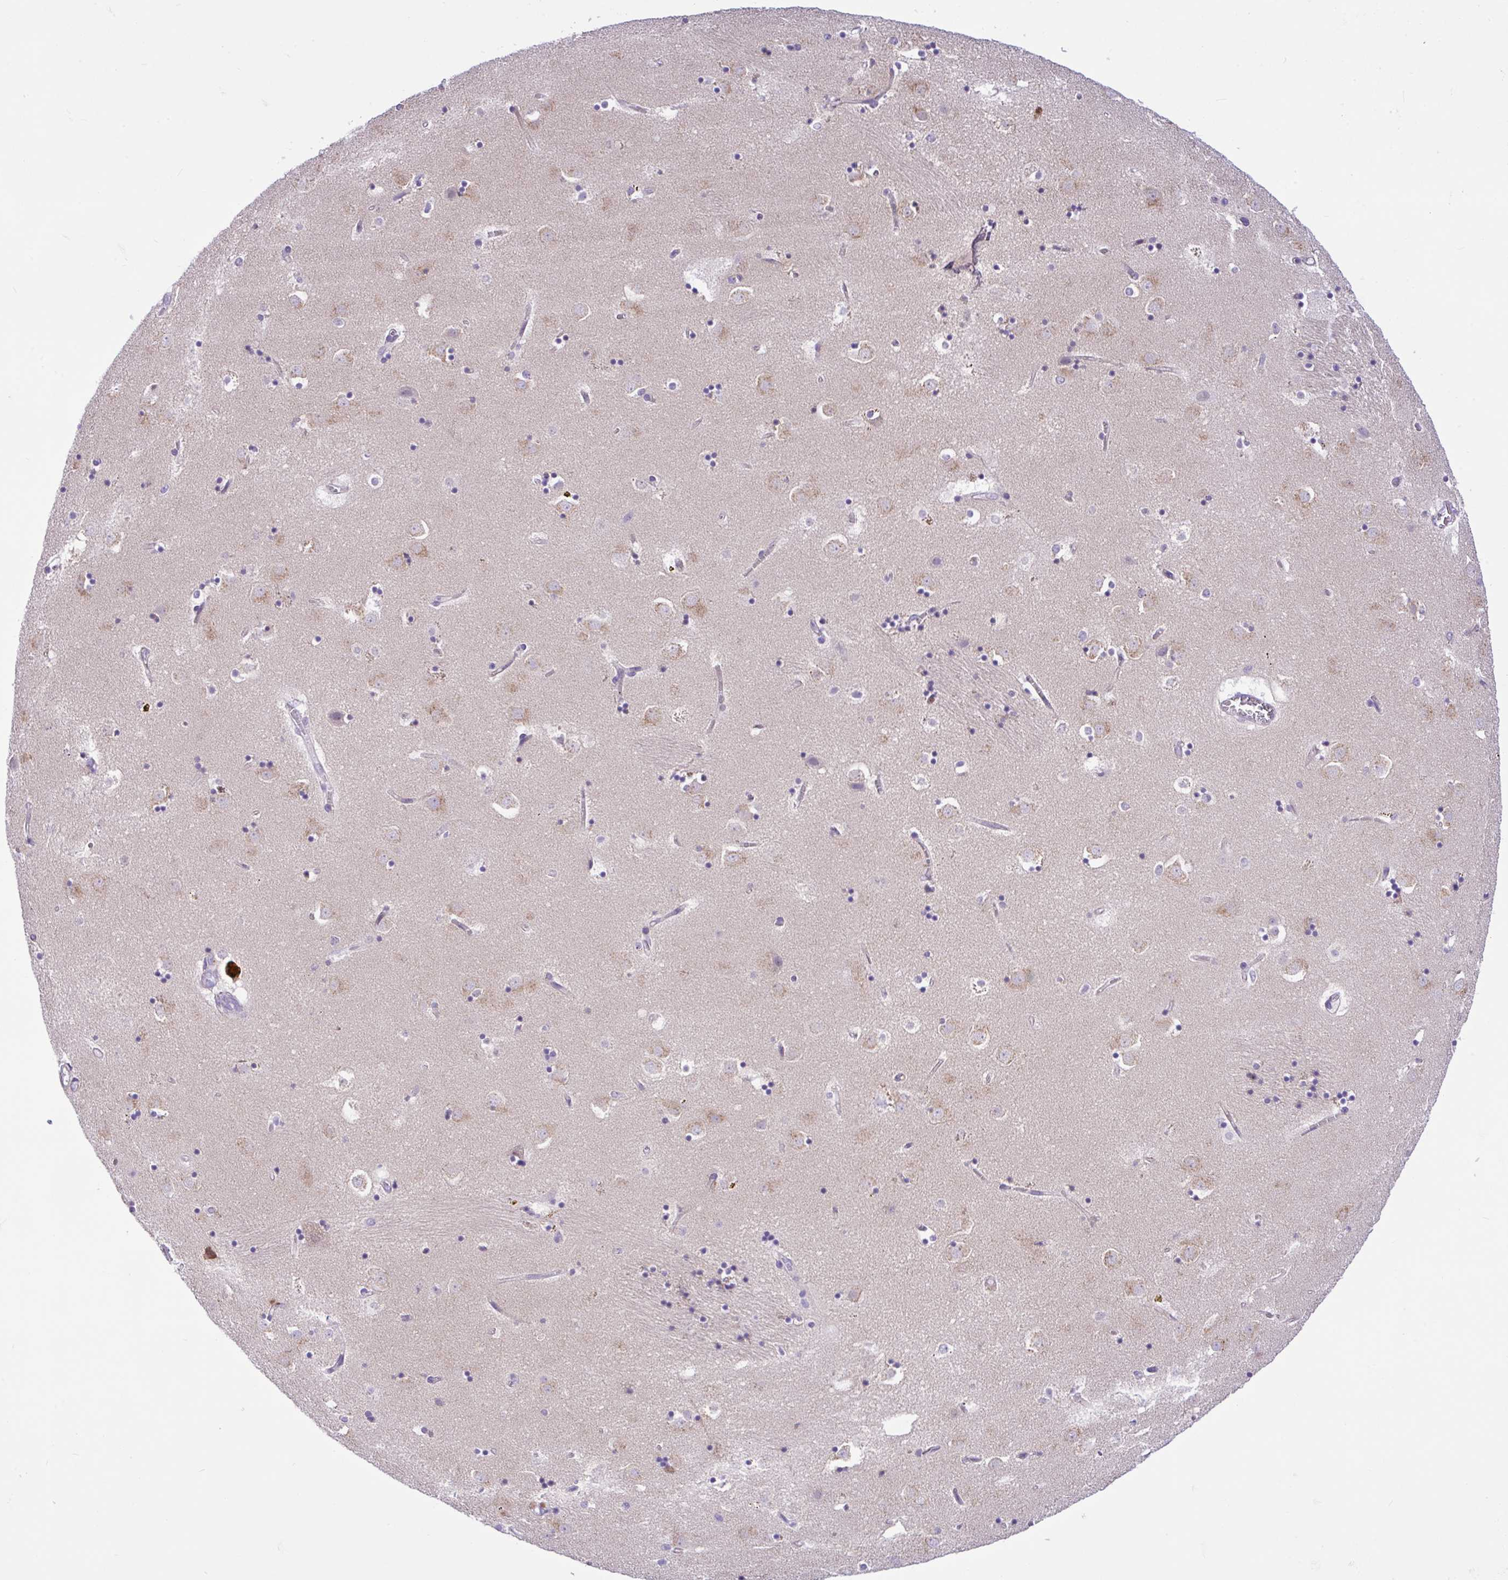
{"staining": {"intensity": "negative", "quantity": "none", "location": "none"}, "tissue": "caudate", "cell_type": "Glial cells", "image_type": "normal", "snomed": [{"axis": "morphology", "description": "Normal tissue, NOS"}, {"axis": "topography", "description": "Lateral ventricle wall"}], "caption": "Immunohistochemical staining of benign caudate shows no significant positivity in glial cells. (DAB (3,3'-diaminobenzidine) IHC, high magnification).", "gene": "ANO4", "patient": {"sex": "male", "age": 58}}